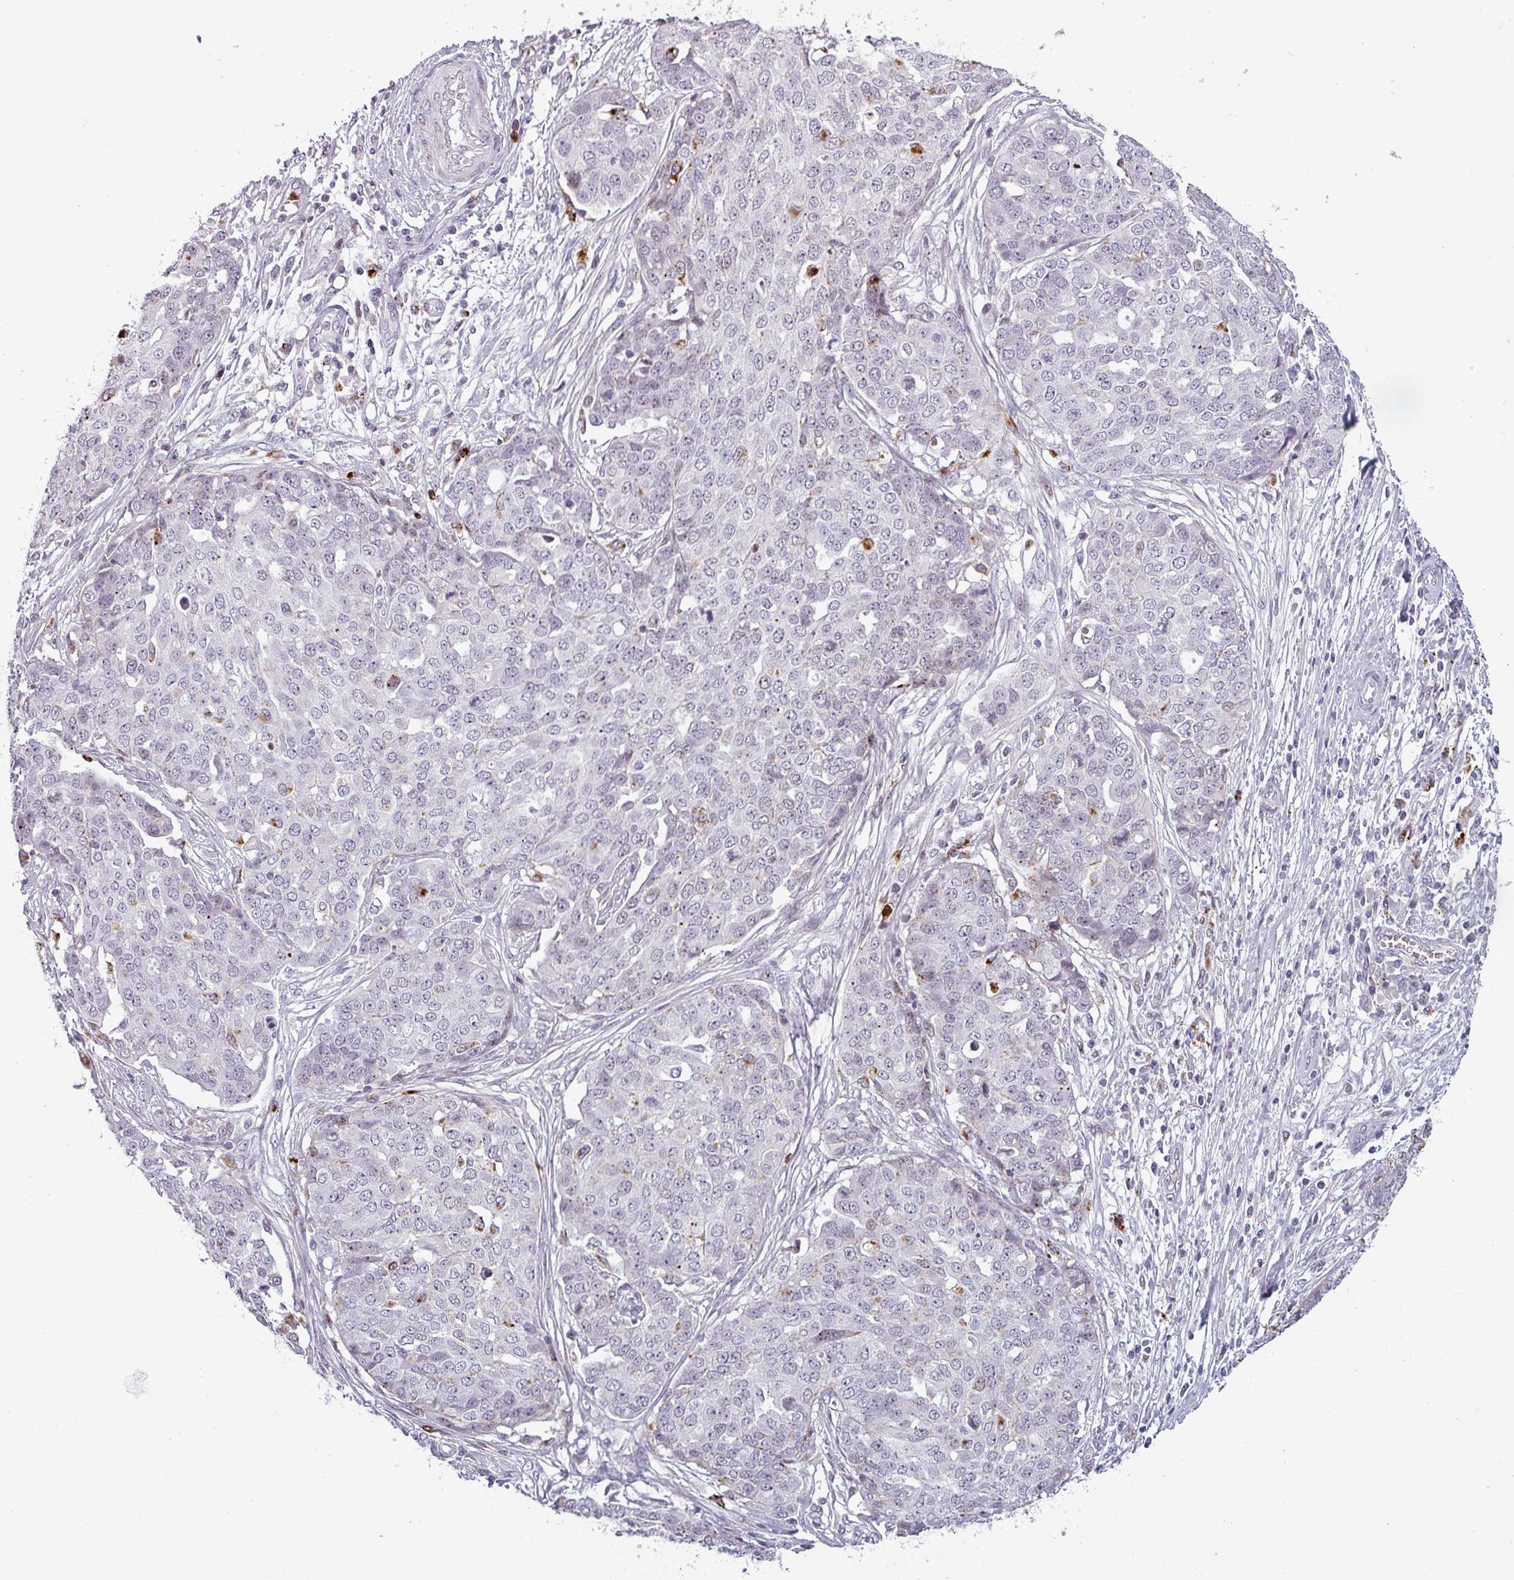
{"staining": {"intensity": "moderate", "quantity": "<25%", "location": "cytoplasmic/membranous"}, "tissue": "ovarian cancer", "cell_type": "Tumor cells", "image_type": "cancer", "snomed": [{"axis": "morphology", "description": "Cystadenocarcinoma, serous, NOS"}, {"axis": "topography", "description": "Soft tissue"}, {"axis": "topography", "description": "Ovary"}], "caption": "Ovarian cancer stained with a protein marker shows moderate staining in tumor cells.", "gene": "TMEFF1", "patient": {"sex": "female", "age": 57}}